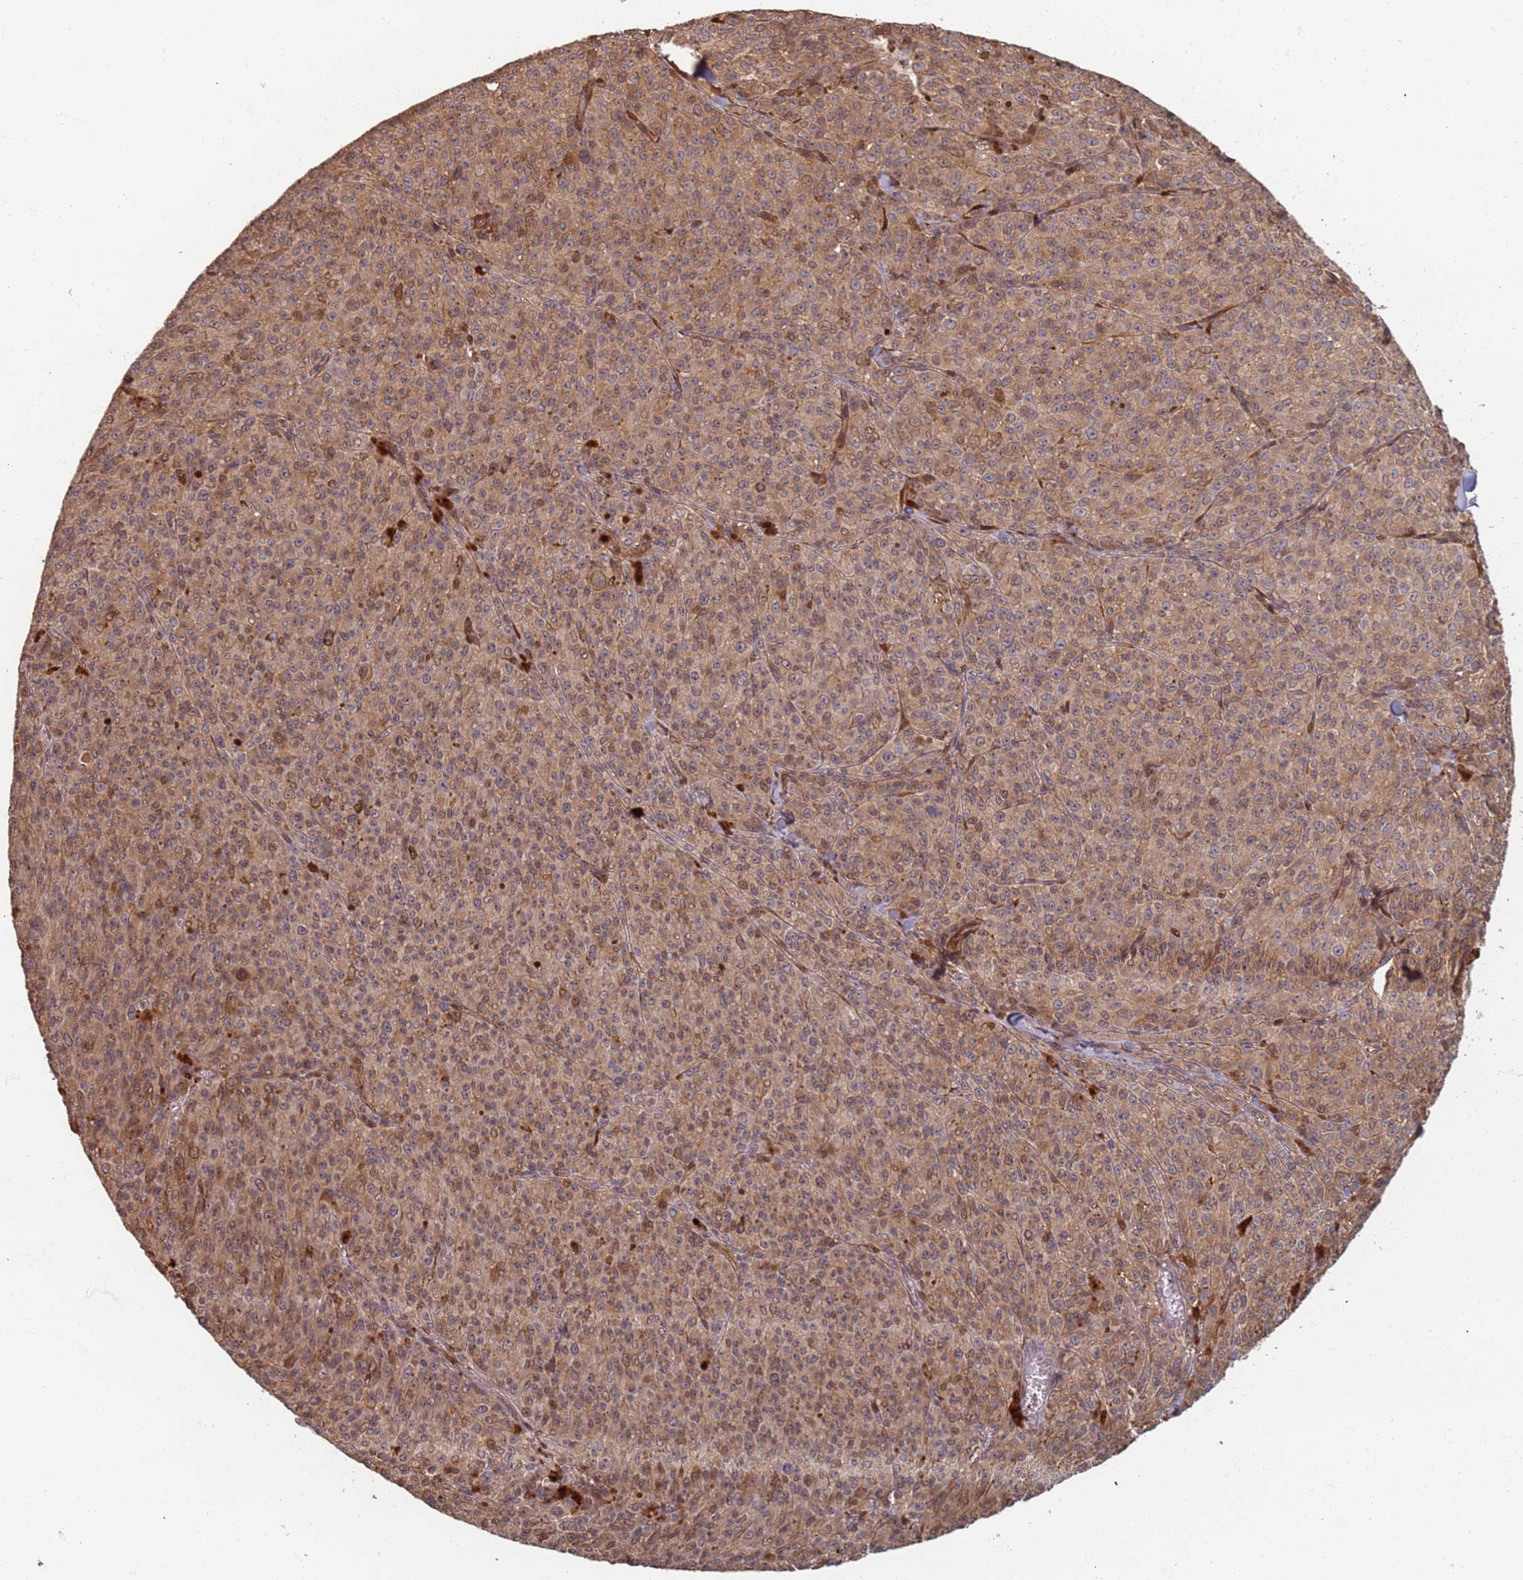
{"staining": {"intensity": "moderate", "quantity": ">75%", "location": "cytoplasmic/membranous,nuclear"}, "tissue": "melanoma", "cell_type": "Tumor cells", "image_type": "cancer", "snomed": [{"axis": "morphology", "description": "Malignant melanoma, NOS"}, {"axis": "topography", "description": "Skin"}], "caption": "Immunohistochemistry (IHC) histopathology image of human melanoma stained for a protein (brown), which reveals medium levels of moderate cytoplasmic/membranous and nuclear positivity in approximately >75% of tumor cells.", "gene": "SDCCAG8", "patient": {"sex": "female", "age": 52}}